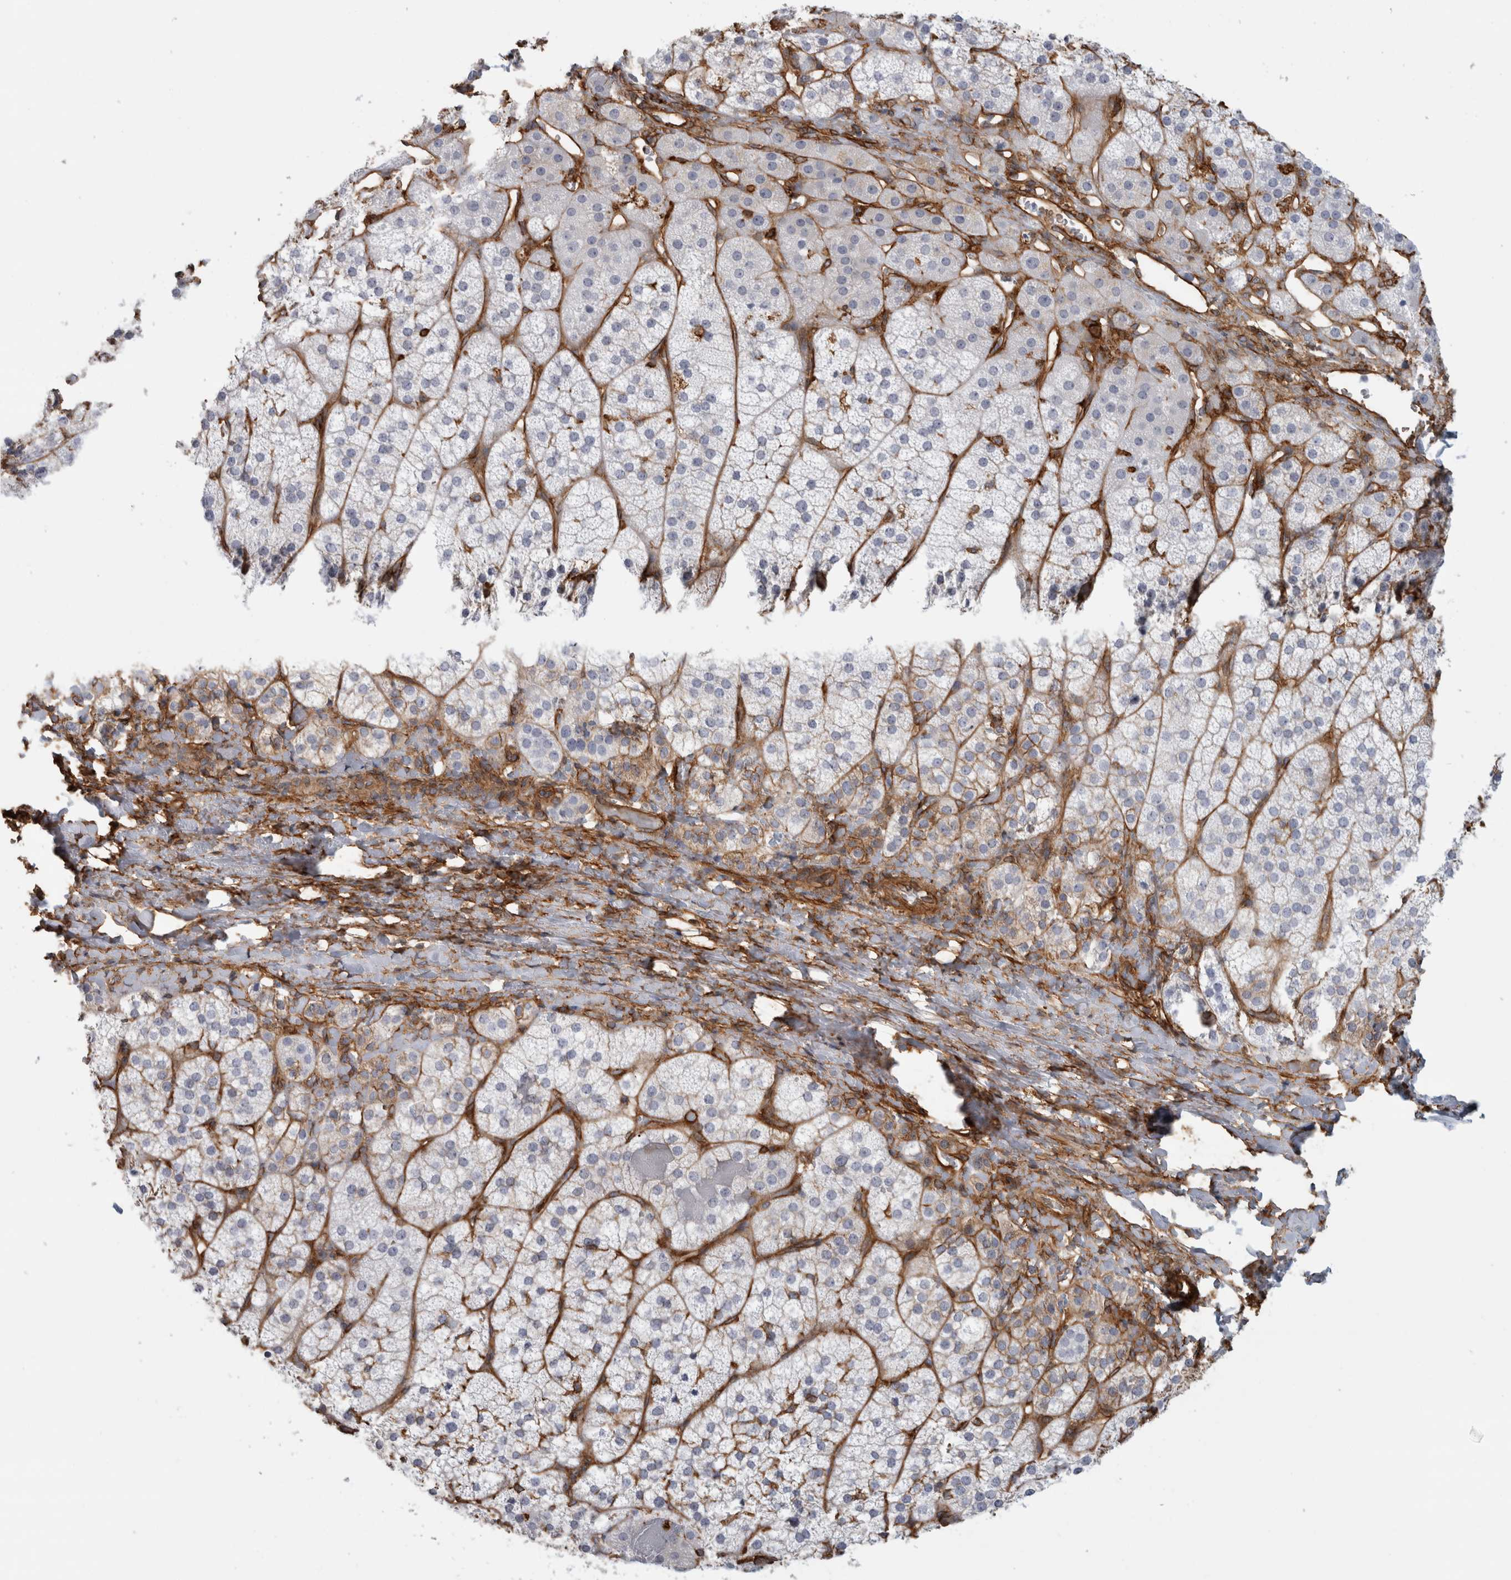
{"staining": {"intensity": "negative", "quantity": "none", "location": "none"}, "tissue": "adrenal gland", "cell_type": "Glandular cells", "image_type": "normal", "snomed": [{"axis": "morphology", "description": "Normal tissue, NOS"}, {"axis": "topography", "description": "Adrenal gland"}], "caption": "An immunohistochemistry (IHC) micrograph of normal adrenal gland is shown. There is no staining in glandular cells of adrenal gland. The staining was performed using DAB to visualize the protein expression in brown, while the nuclei were stained in blue with hematoxylin (Magnification: 20x).", "gene": "AHNAK", "patient": {"sex": "female", "age": 44}}